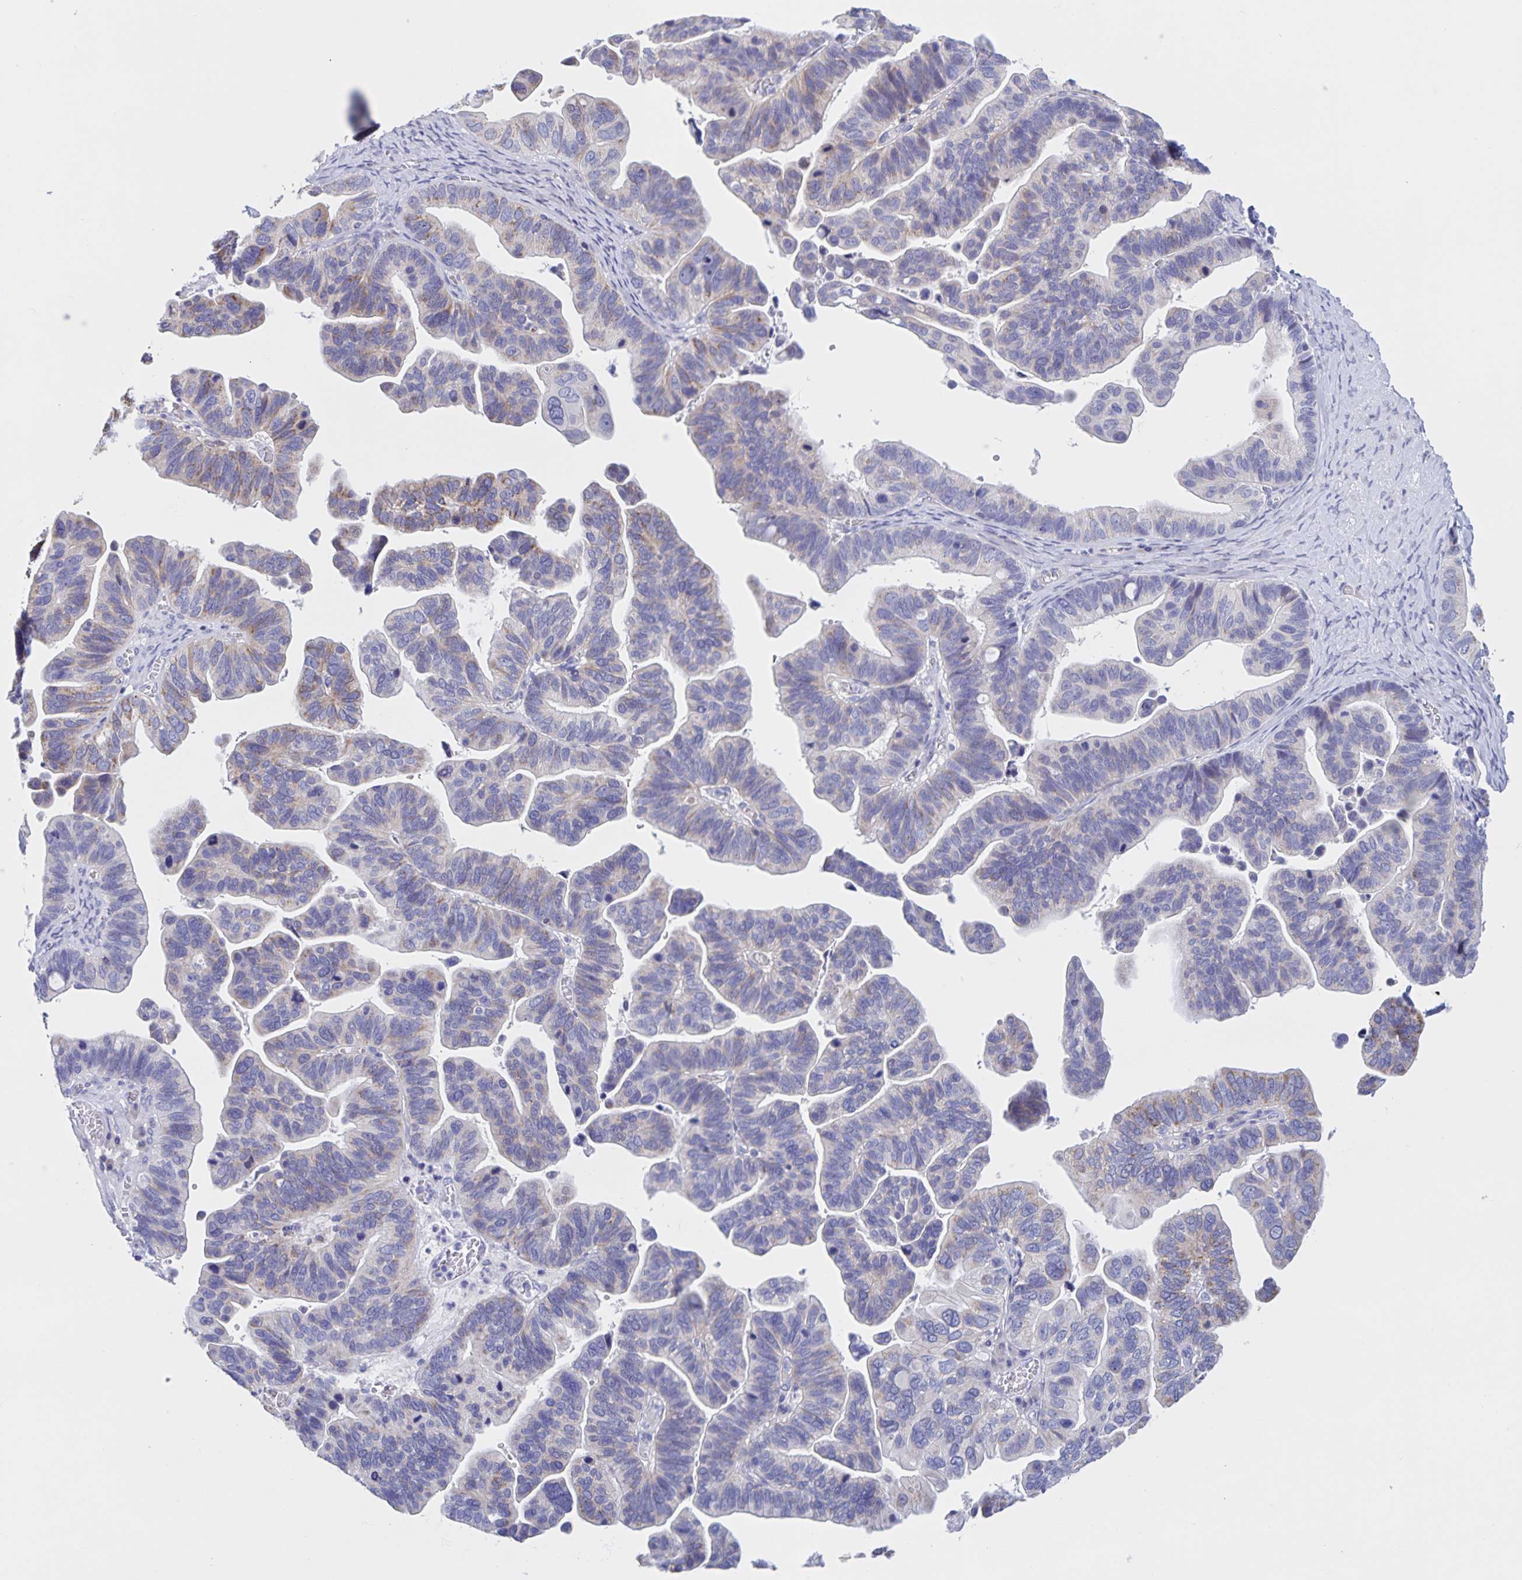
{"staining": {"intensity": "negative", "quantity": "none", "location": "none"}, "tissue": "ovarian cancer", "cell_type": "Tumor cells", "image_type": "cancer", "snomed": [{"axis": "morphology", "description": "Cystadenocarcinoma, serous, NOS"}, {"axis": "topography", "description": "Ovary"}], "caption": "Human serous cystadenocarcinoma (ovarian) stained for a protein using IHC displays no staining in tumor cells.", "gene": "DMGDH", "patient": {"sex": "female", "age": 56}}